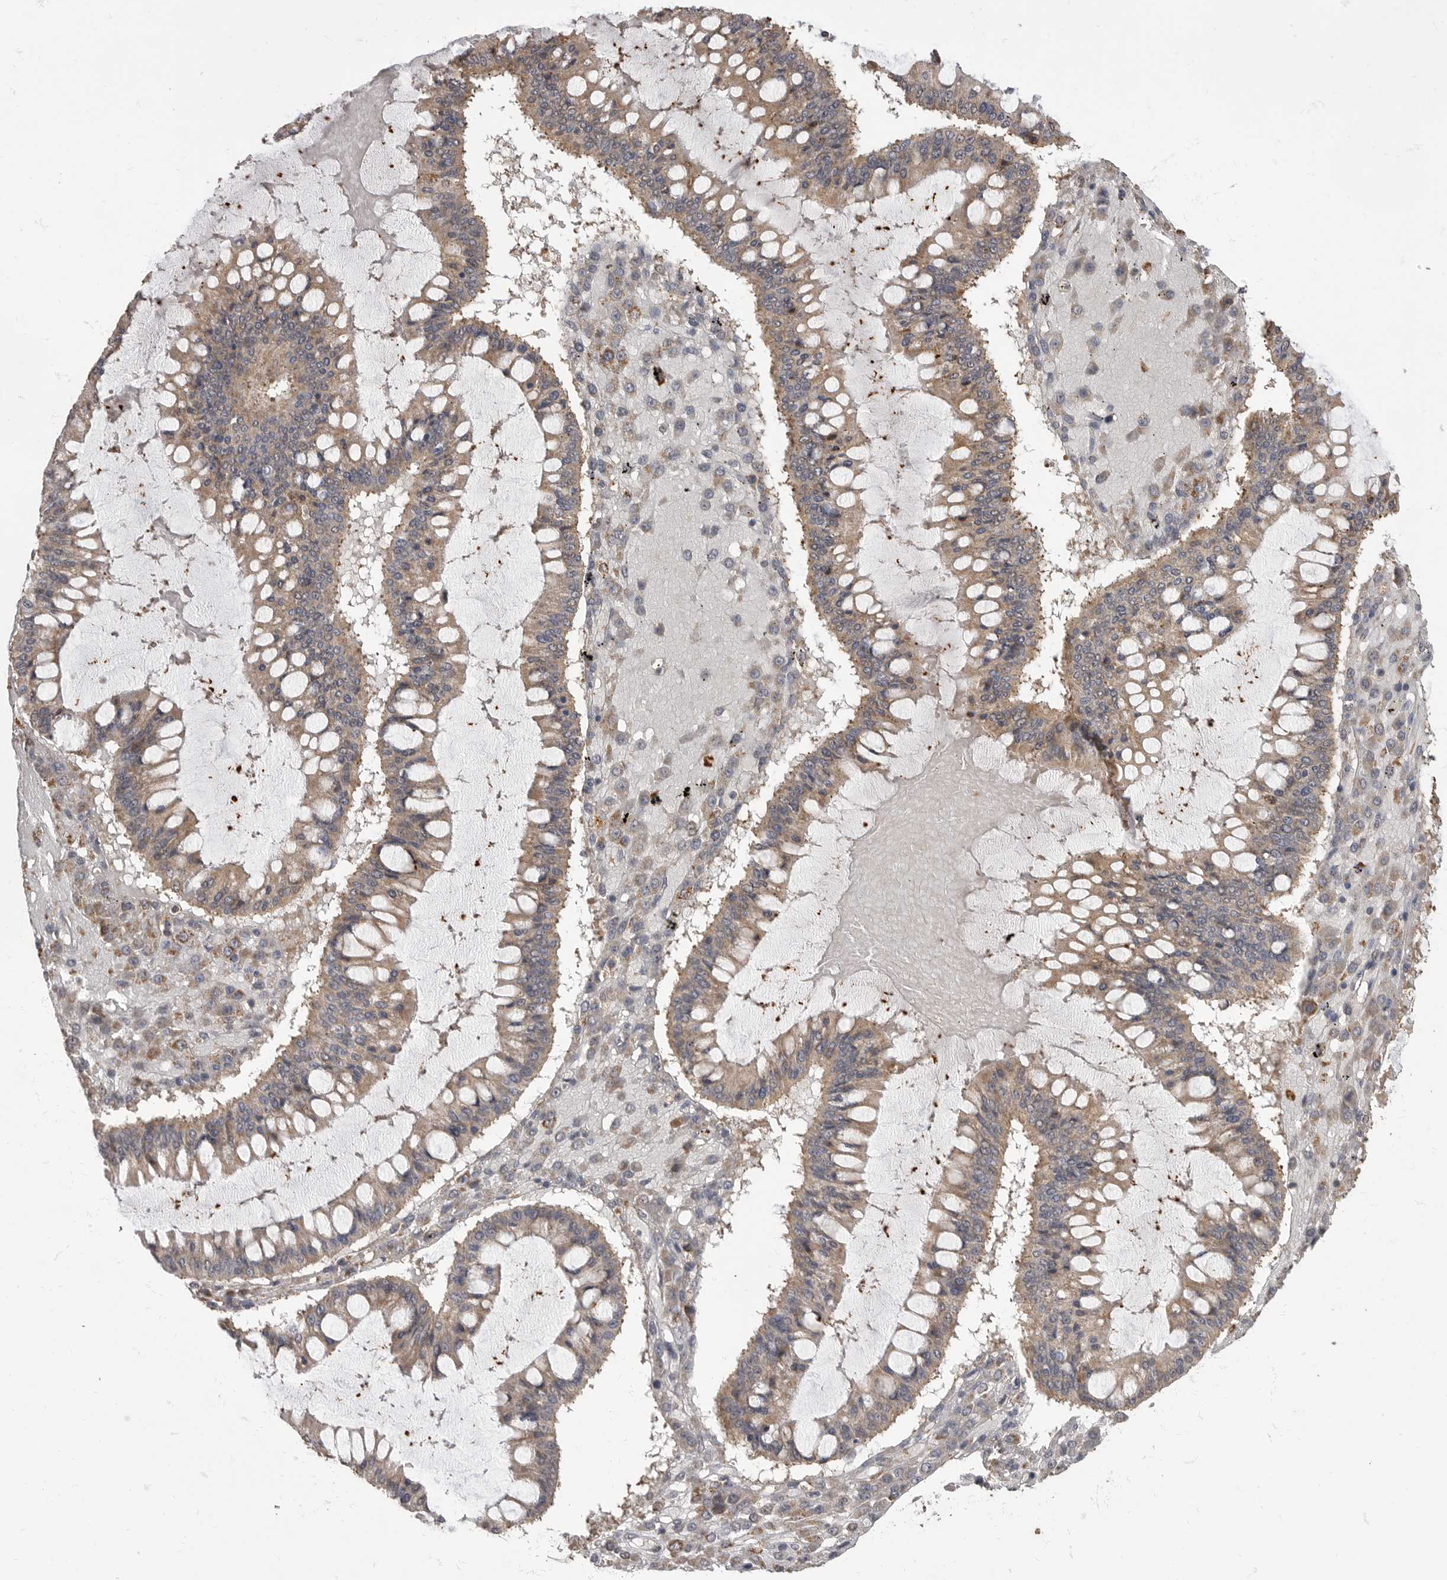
{"staining": {"intensity": "weak", "quantity": ">75%", "location": "cytoplasmic/membranous"}, "tissue": "ovarian cancer", "cell_type": "Tumor cells", "image_type": "cancer", "snomed": [{"axis": "morphology", "description": "Cystadenocarcinoma, mucinous, NOS"}, {"axis": "topography", "description": "Ovary"}], "caption": "A micrograph of human ovarian cancer (mucinous cystadenocarcinoma) stained for a protein reveals weak cytoplasmic/membranous brown staining in tumor cells.", "gene": "MAFG", "patient": {"sex": "female", "age": 73}}